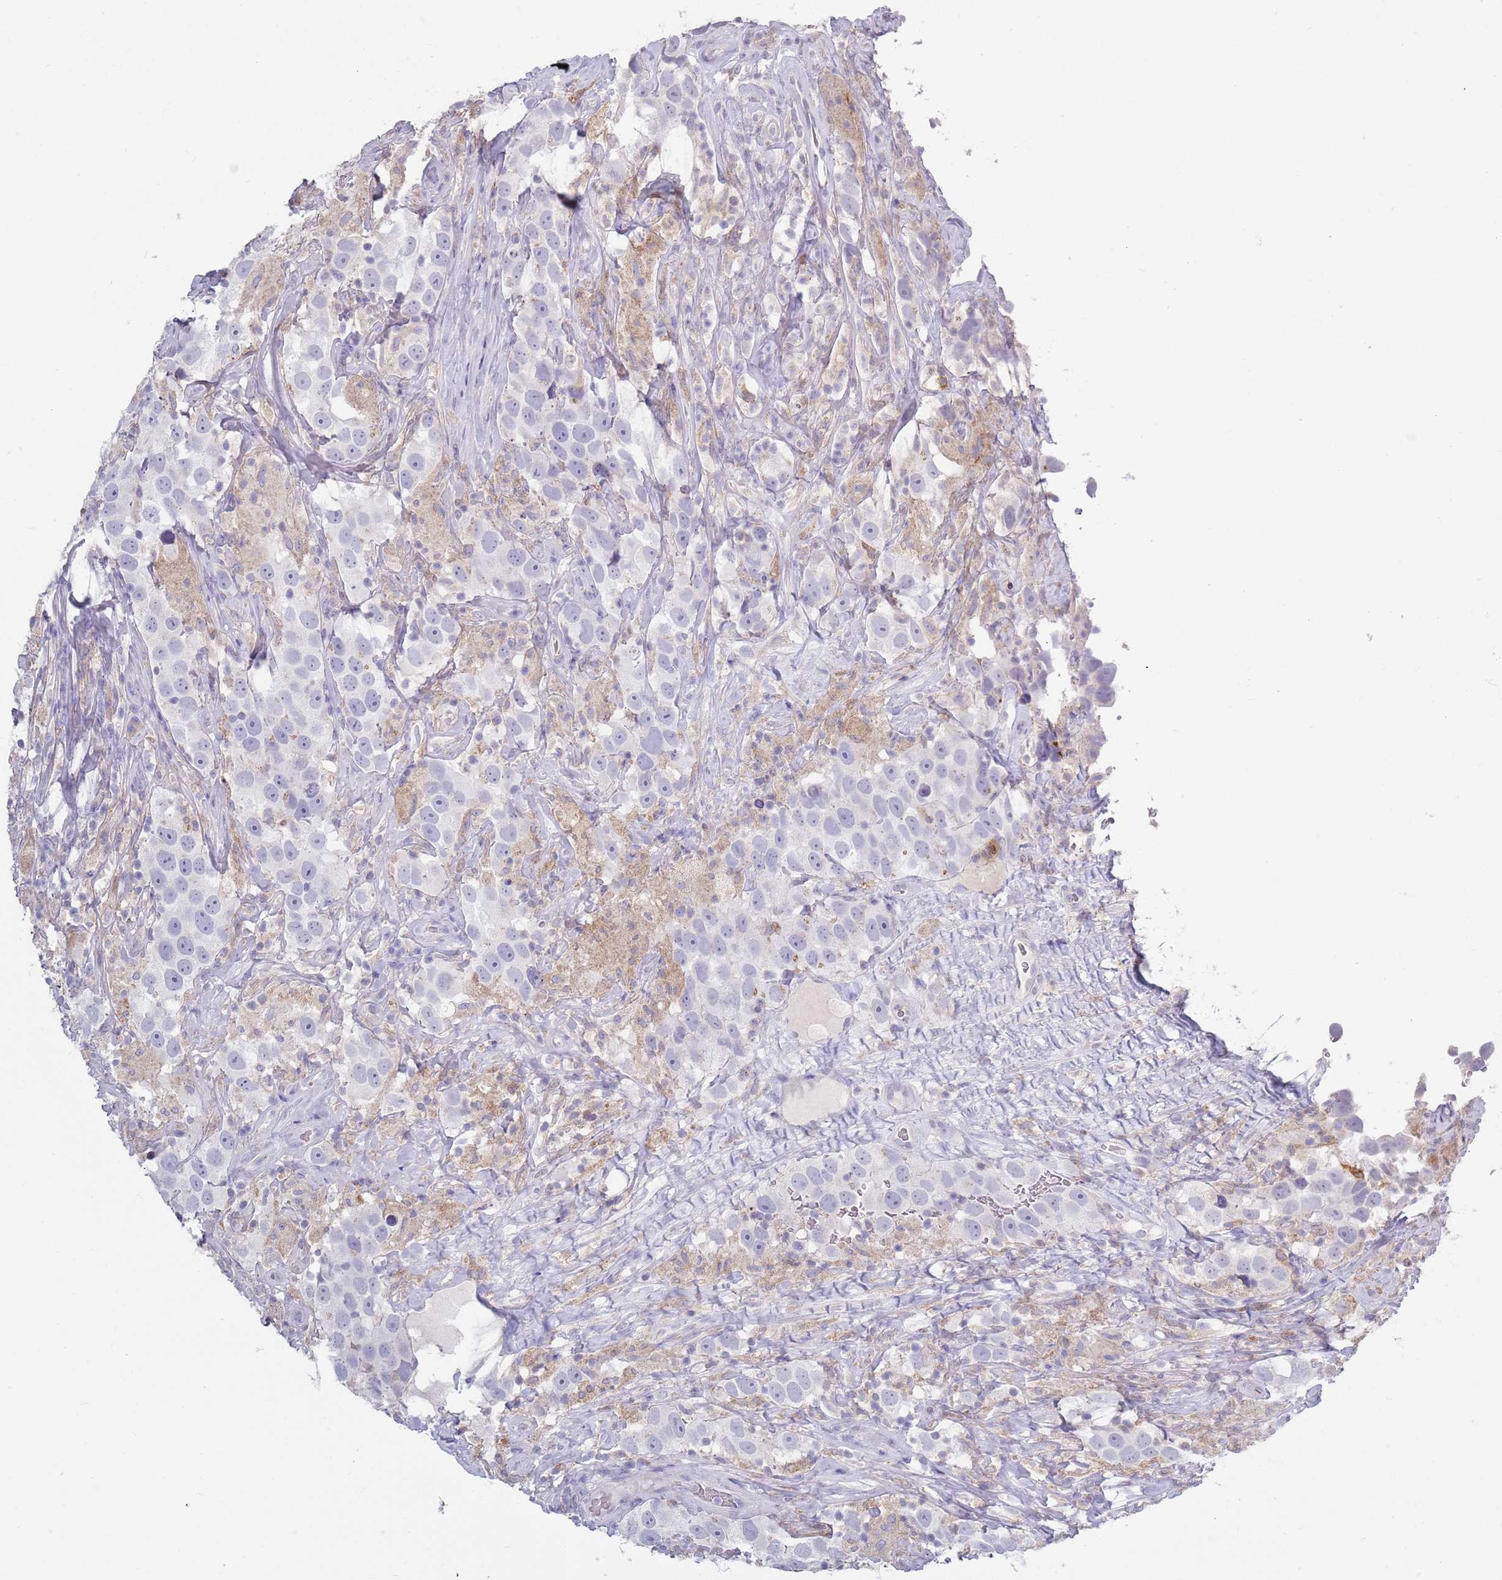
{"staining": {"intensity": "negative", "quantity": "none", "location": "none"}, "tissue": "testis cancer", "cell_type": "Tumor cells", "image_type": "cancer", "snomed": [{"axis": "morphology", "description": "Seminoma, NOS"}, {"axis": "topography", "description": "Testis"}], "caption": "Immunohistochemistry (IHC) image of testis seminoma stained for a protein (brown), which reveals no expression in tumor cells.", "gene": "ACSBG1", "patient": {"sex": "male", "age": 49}}